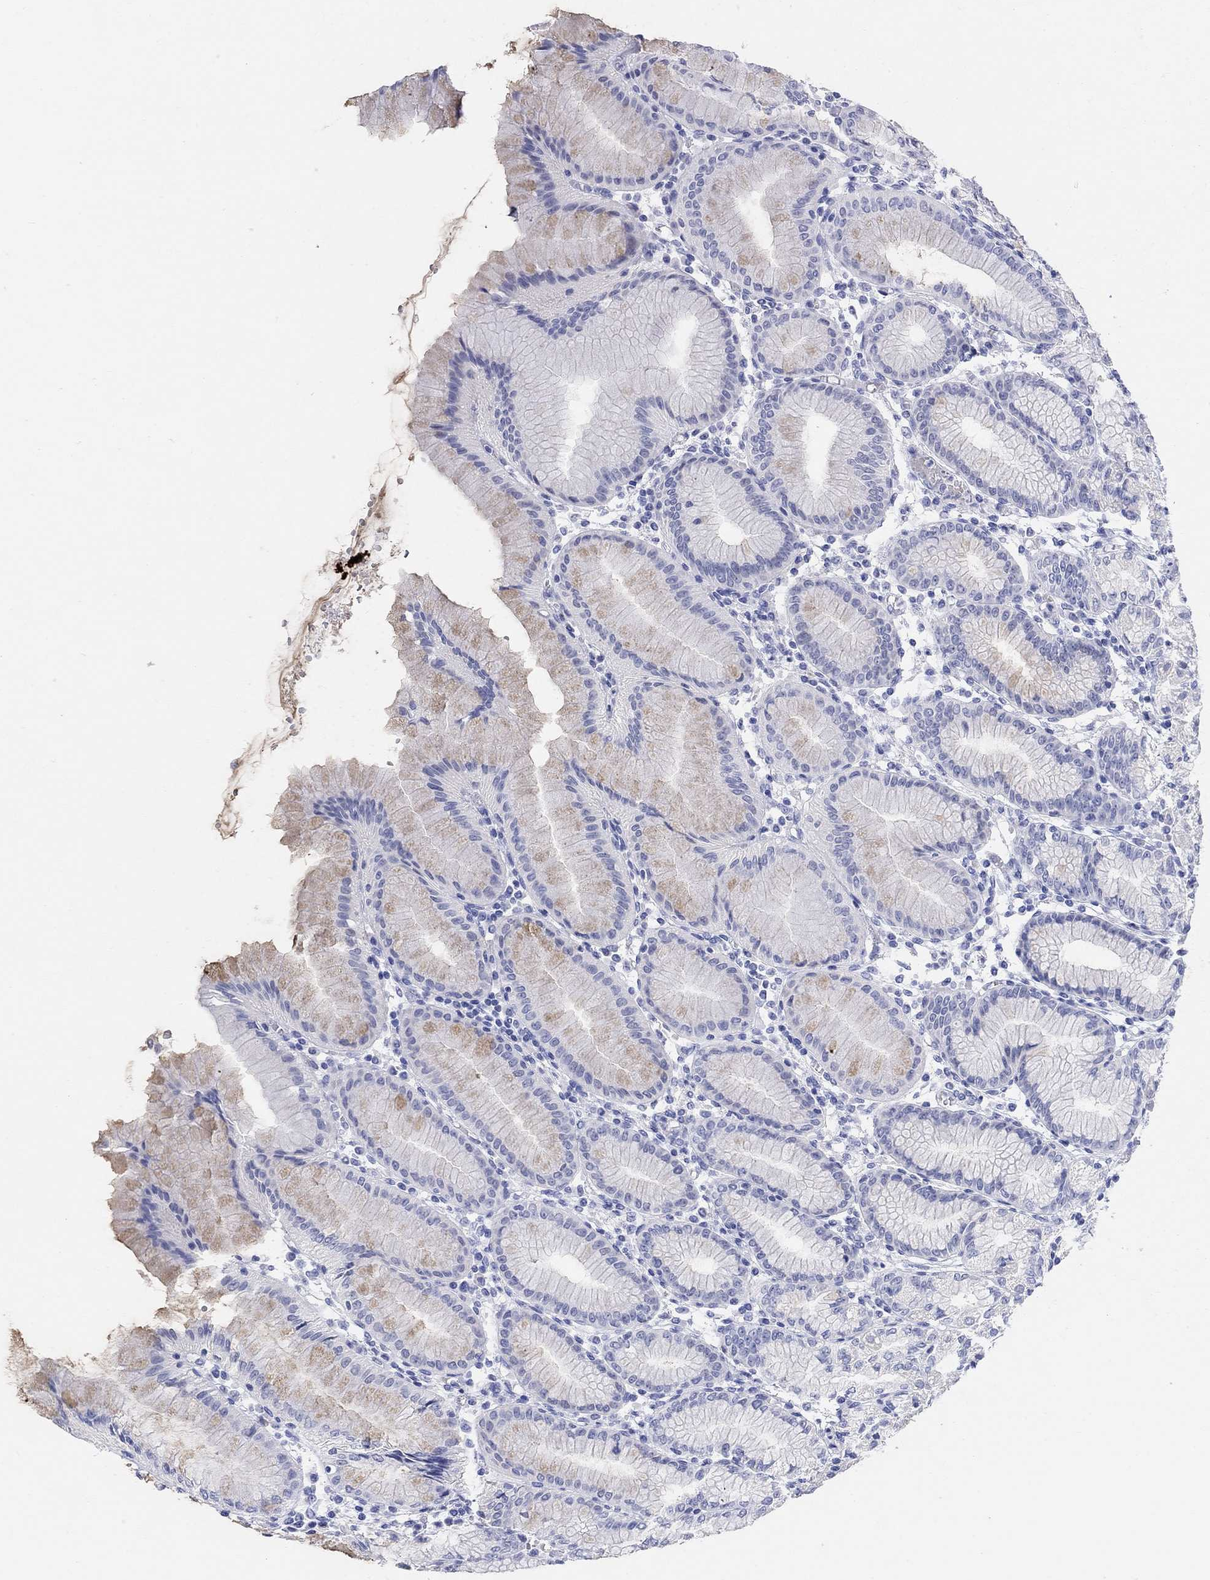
{"staining": {"intensity": "negative", "quantity": "none", "location": "none"}, "tissue": "stomach", "cell_type": "Glandular cells", "image_type": "normal", "snomed": [{"axis": "morphology", "description": "Normal tissue, NOS"}, {"axis": "topography", "description": "Skeletal muscle"}, {"axis": "topography", "description": "Stomach"}], "caption": "This image is of normal stomach stained with IHC to label a protein in brown with the nuclei are counter-stained blue. There is no positivity in glandular cells. (IHC, brightfield microscopy, high magnification).", "gene": "GRIA3", "patient": {"sex": "female", "age": 57}}